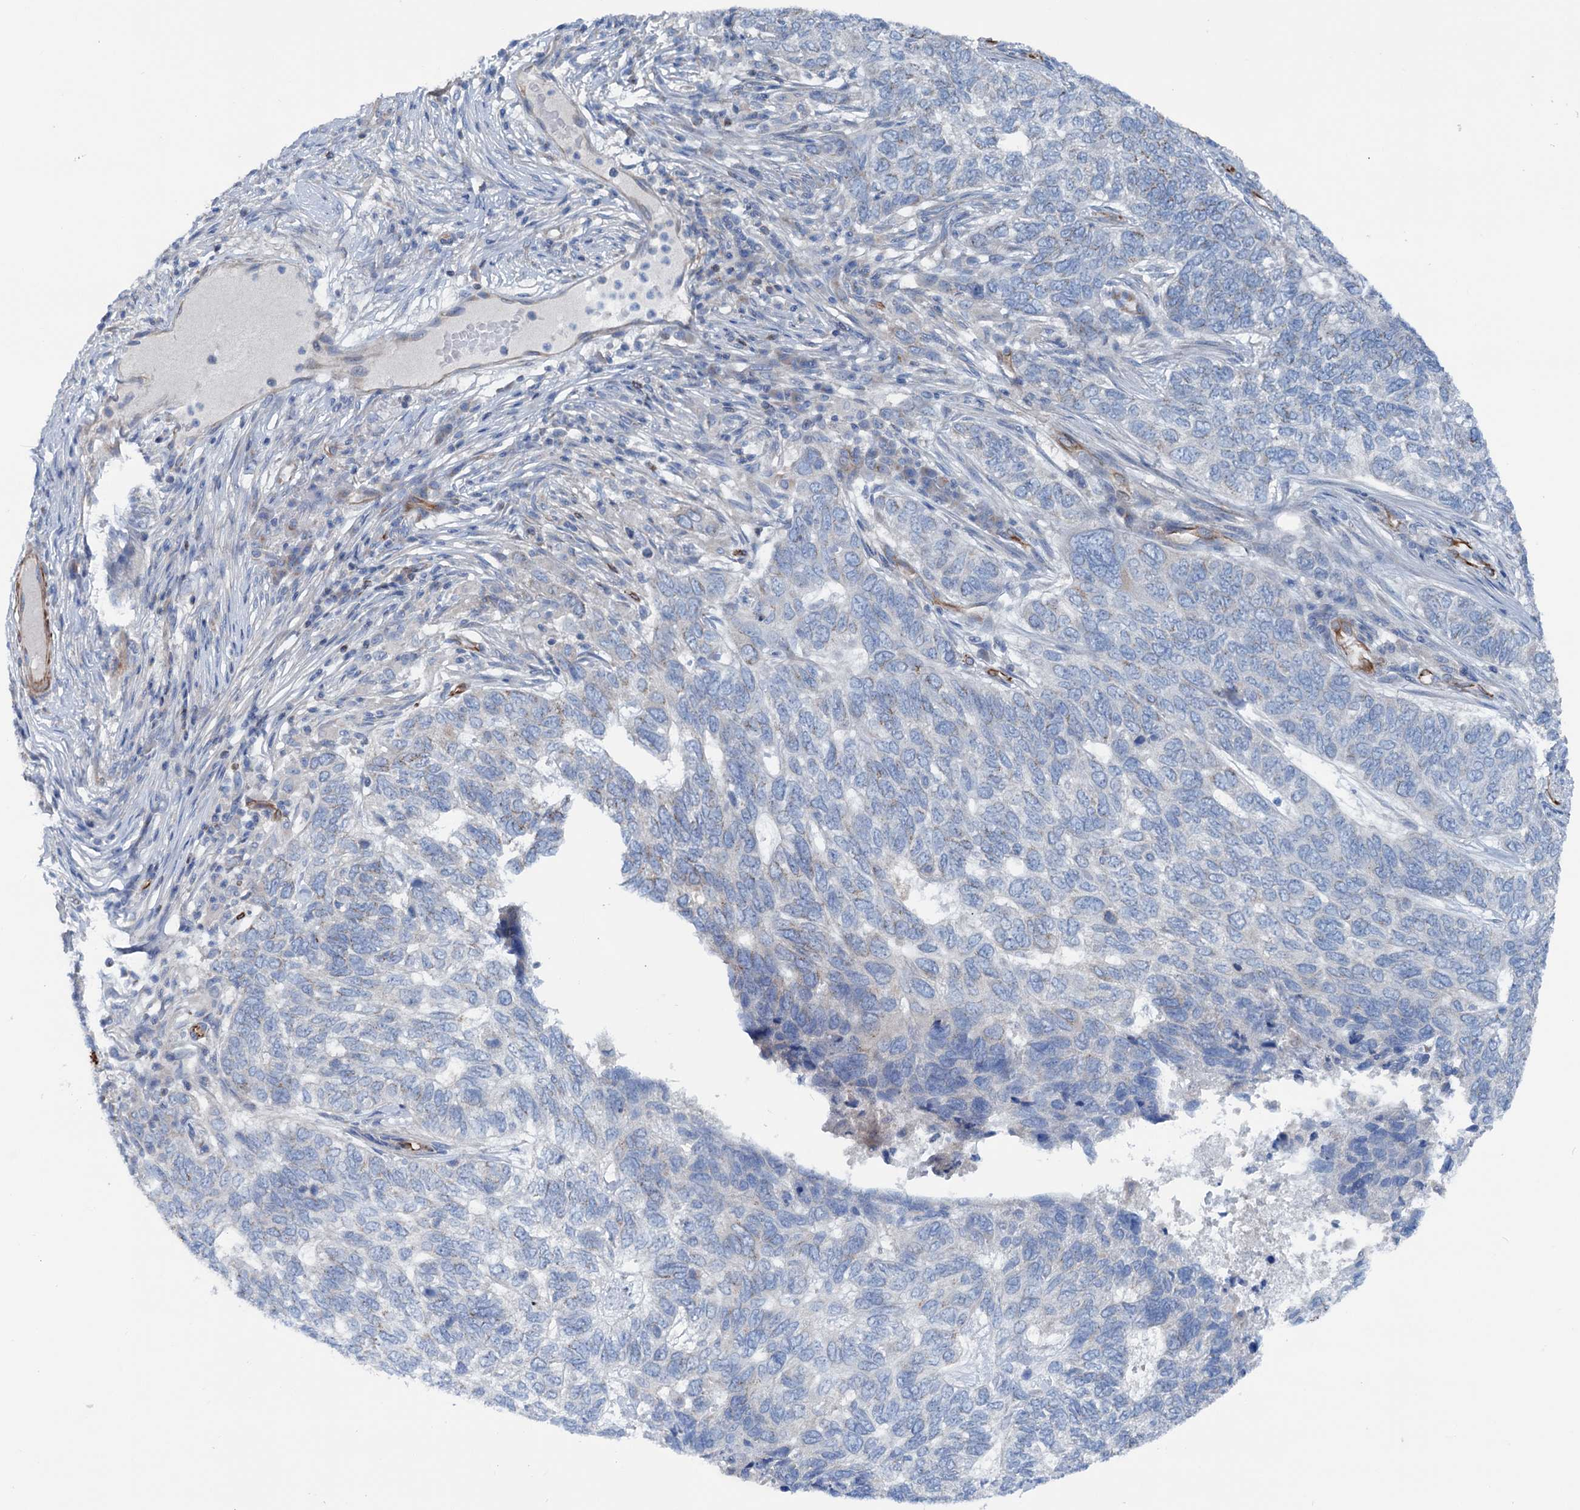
{"staining": {"intensity": "negative", "quantity": "none", "location": "none"}, "tissue": "skin cancer", "cell_type": "Tumor cells", "image_type": "cancer", "snomed": [{"axis": "morphology", "description": "Basal cell carcinoma"}, {"axis": "topography", "description": "Skin"}], "caption": "There is no significant staining in tumor cells of basal cell carcinoma (skin).", "gene": "CALCOCO1", "patient": {"sex": "female", "age": 65}}